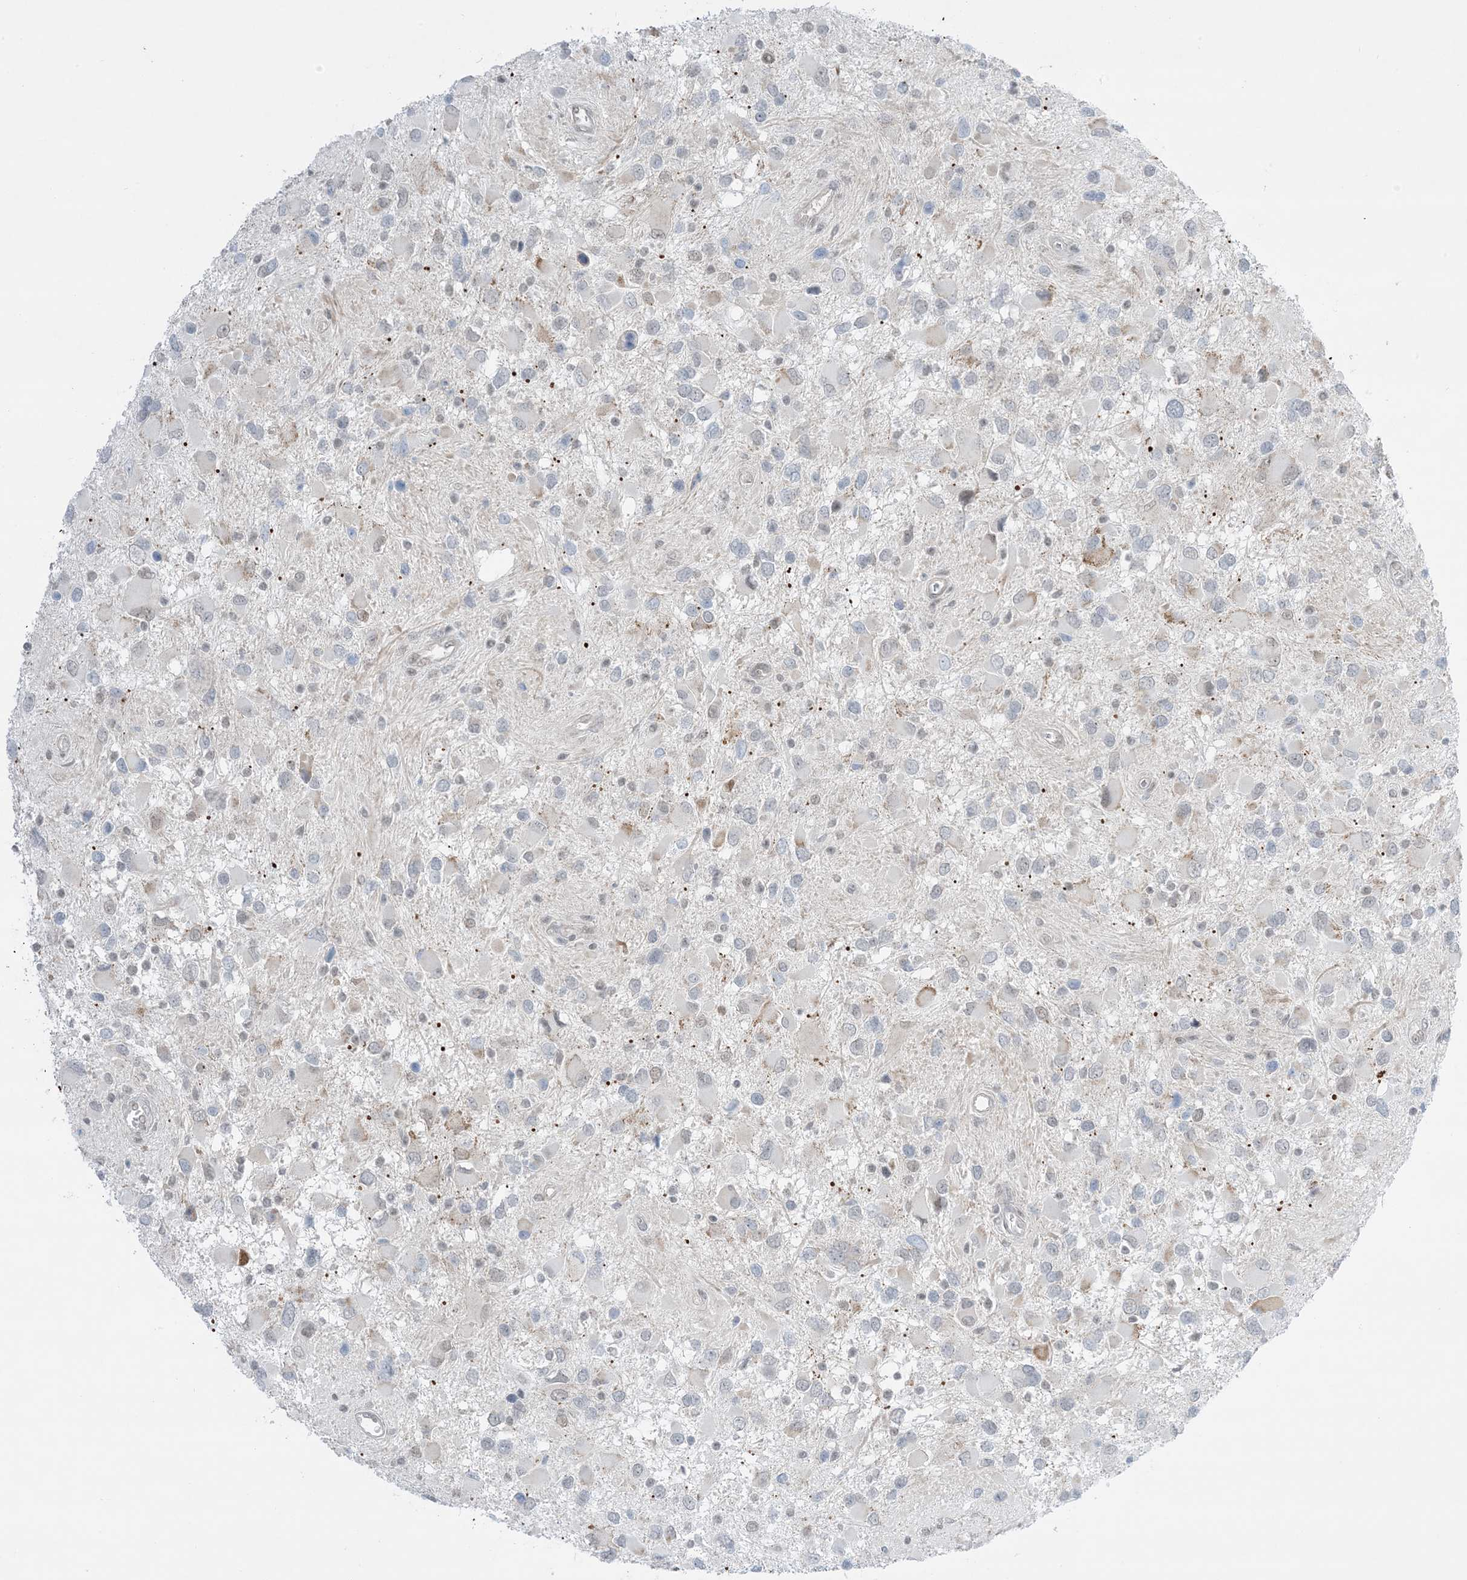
{"staining": {"intensity": "negative", "quantity": "none", "location": "none"}, "tissue": "glioma", "cell_type": "Tumor cells", "image_type": "cancer", "snomed": [{"axis": "morphology", "description": "Glioma, malignant, High grade"}, {"axis": "topography", "description": "Brain"}], "caption": "Tumor cells are negative for protein expression in human glioma.", "gene": "TFPT", "patient": {"sex": "male", "age": 53}}